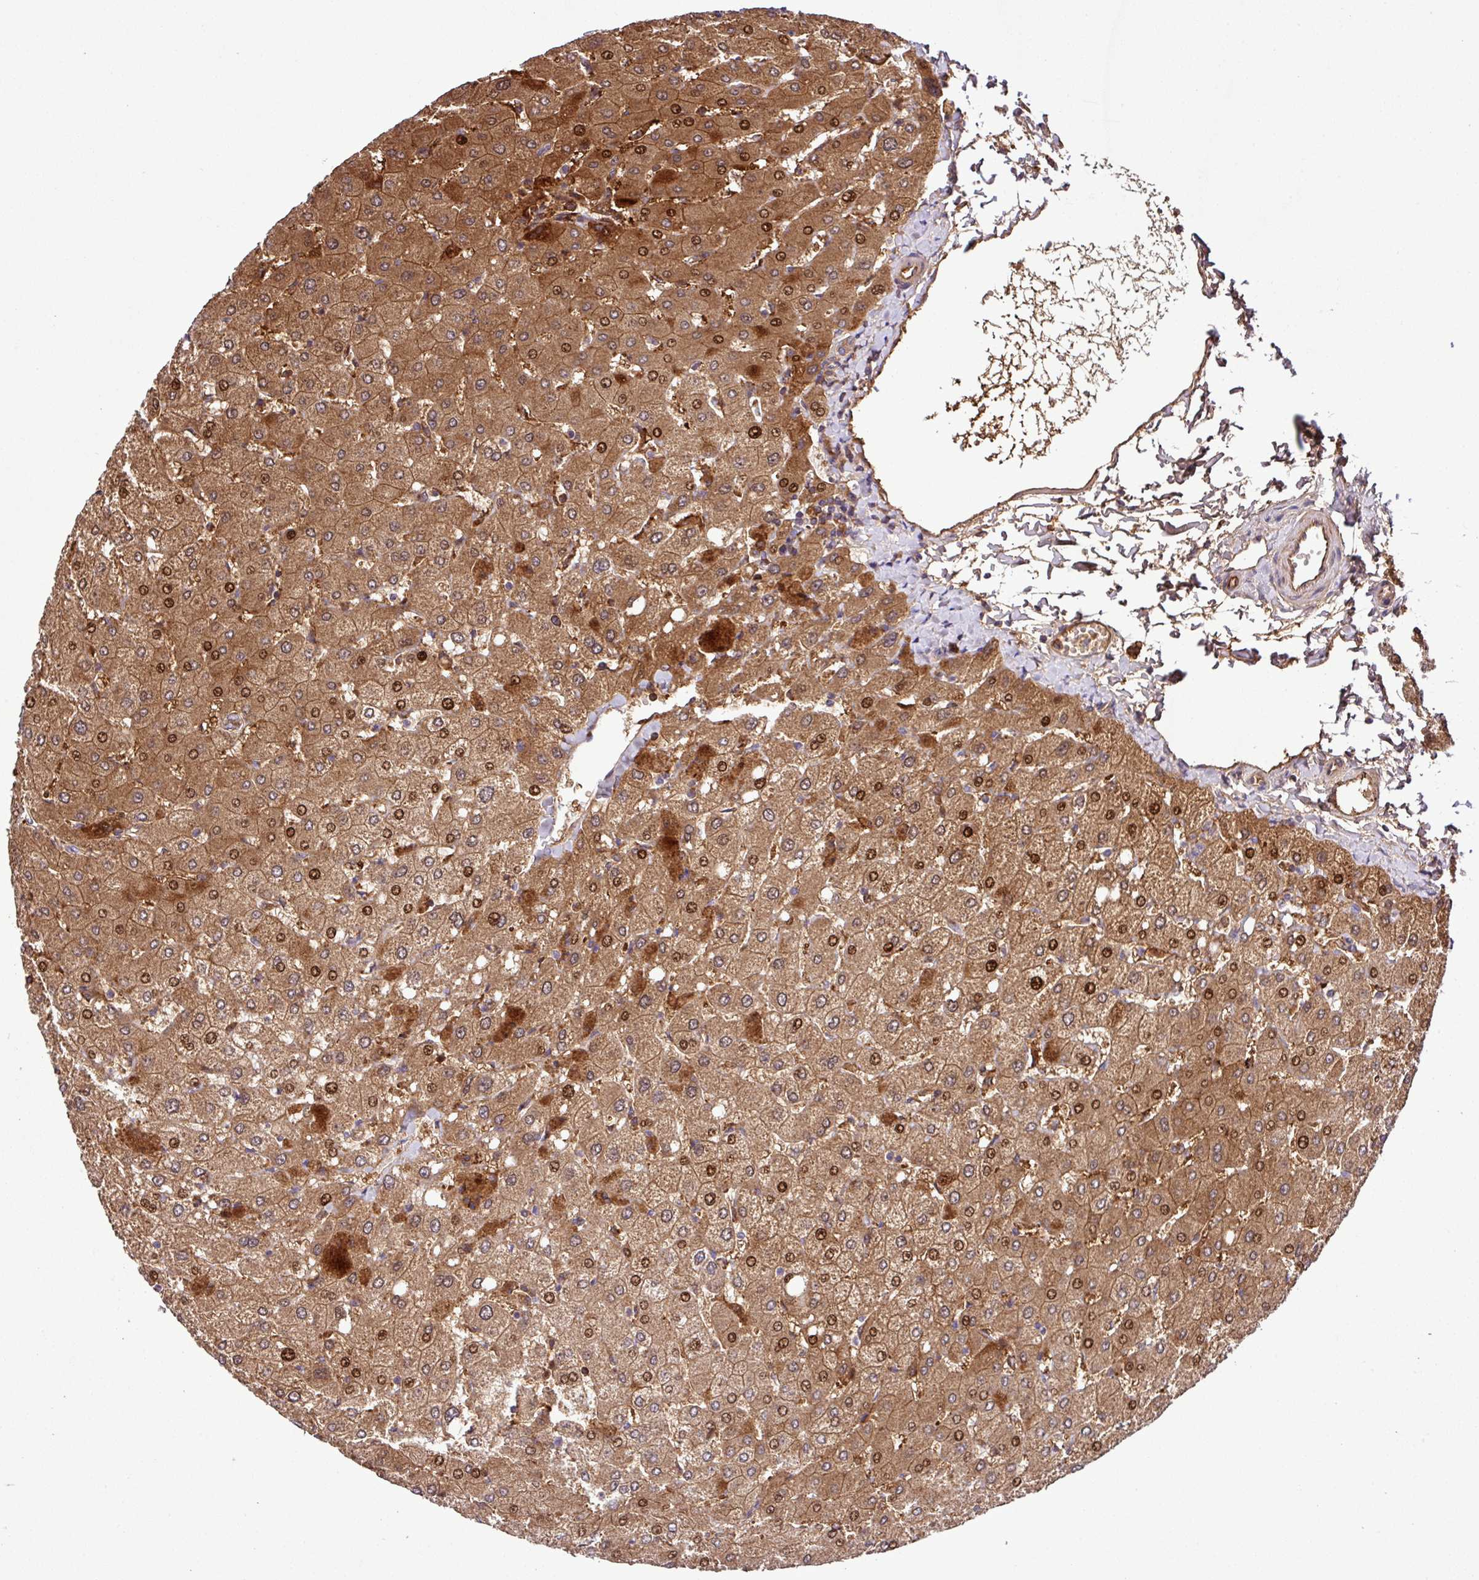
{"staining": {"intensity": "negative", "quantity": "none", "location": "none"}, "tissue": "liver", "cell_type": "Cholangiocytes", "image_type": "normal", "snomed": [{"axis": "morphology", "description": "Normal tissue, NOS"}, {"axis": "topography", "description": "Liver"}], "caption": "Immunohistochemical staining of unremarkable liver reveals no significant positivity in cholangiocytes. The staining is performed using DAB brown chromogen with nuclei counter-stained in using hematoxylin.", "gene": "ZNF266", "patient": {"sex": "female", "age": 54}}